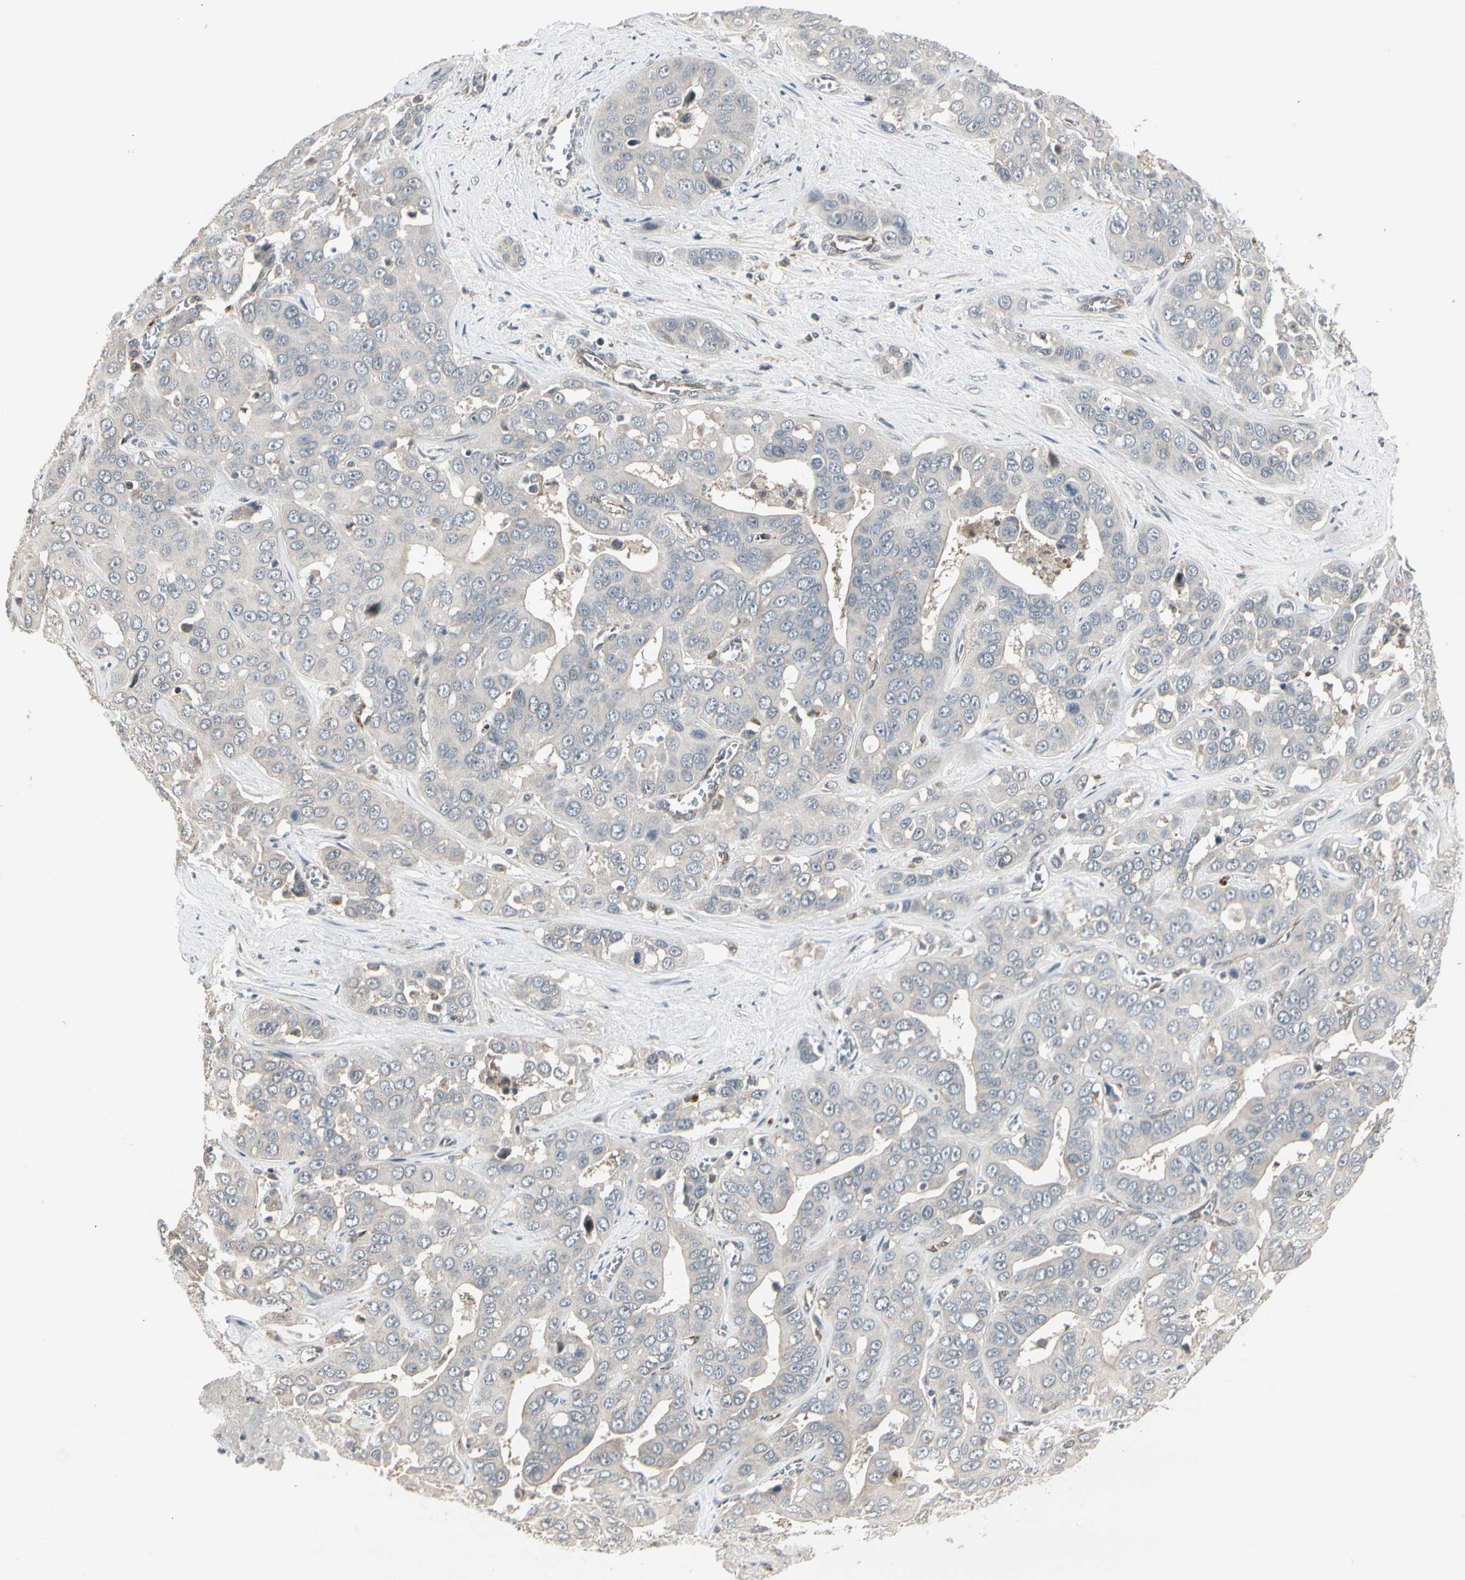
{"staining": {"intensity": "weak", "quantity": "<25%", "location": "cytoplasmic/membranous"}, "tissue": "liver cancer", "cell_type": "Tumor cells", "image_type": "cancer", "snomed": [{"axis": "morphology", "description": "Cholangiocarcinoma"}, {"axis": "topography", "description": "Liver"}], "caption": "Protein analysis of liver cancer (cholangiocarcinoma) exhibits no significant staining in tumor cells. The staining was performed using DAB (3,3'-diaminobenzidine) to visualize the protein expression in brown, while the nuclei were stained in blue with hematoxylin (Magnification: 20x).", "gene": "SVBP", "patient": {"sex": "female", "age": 52}}